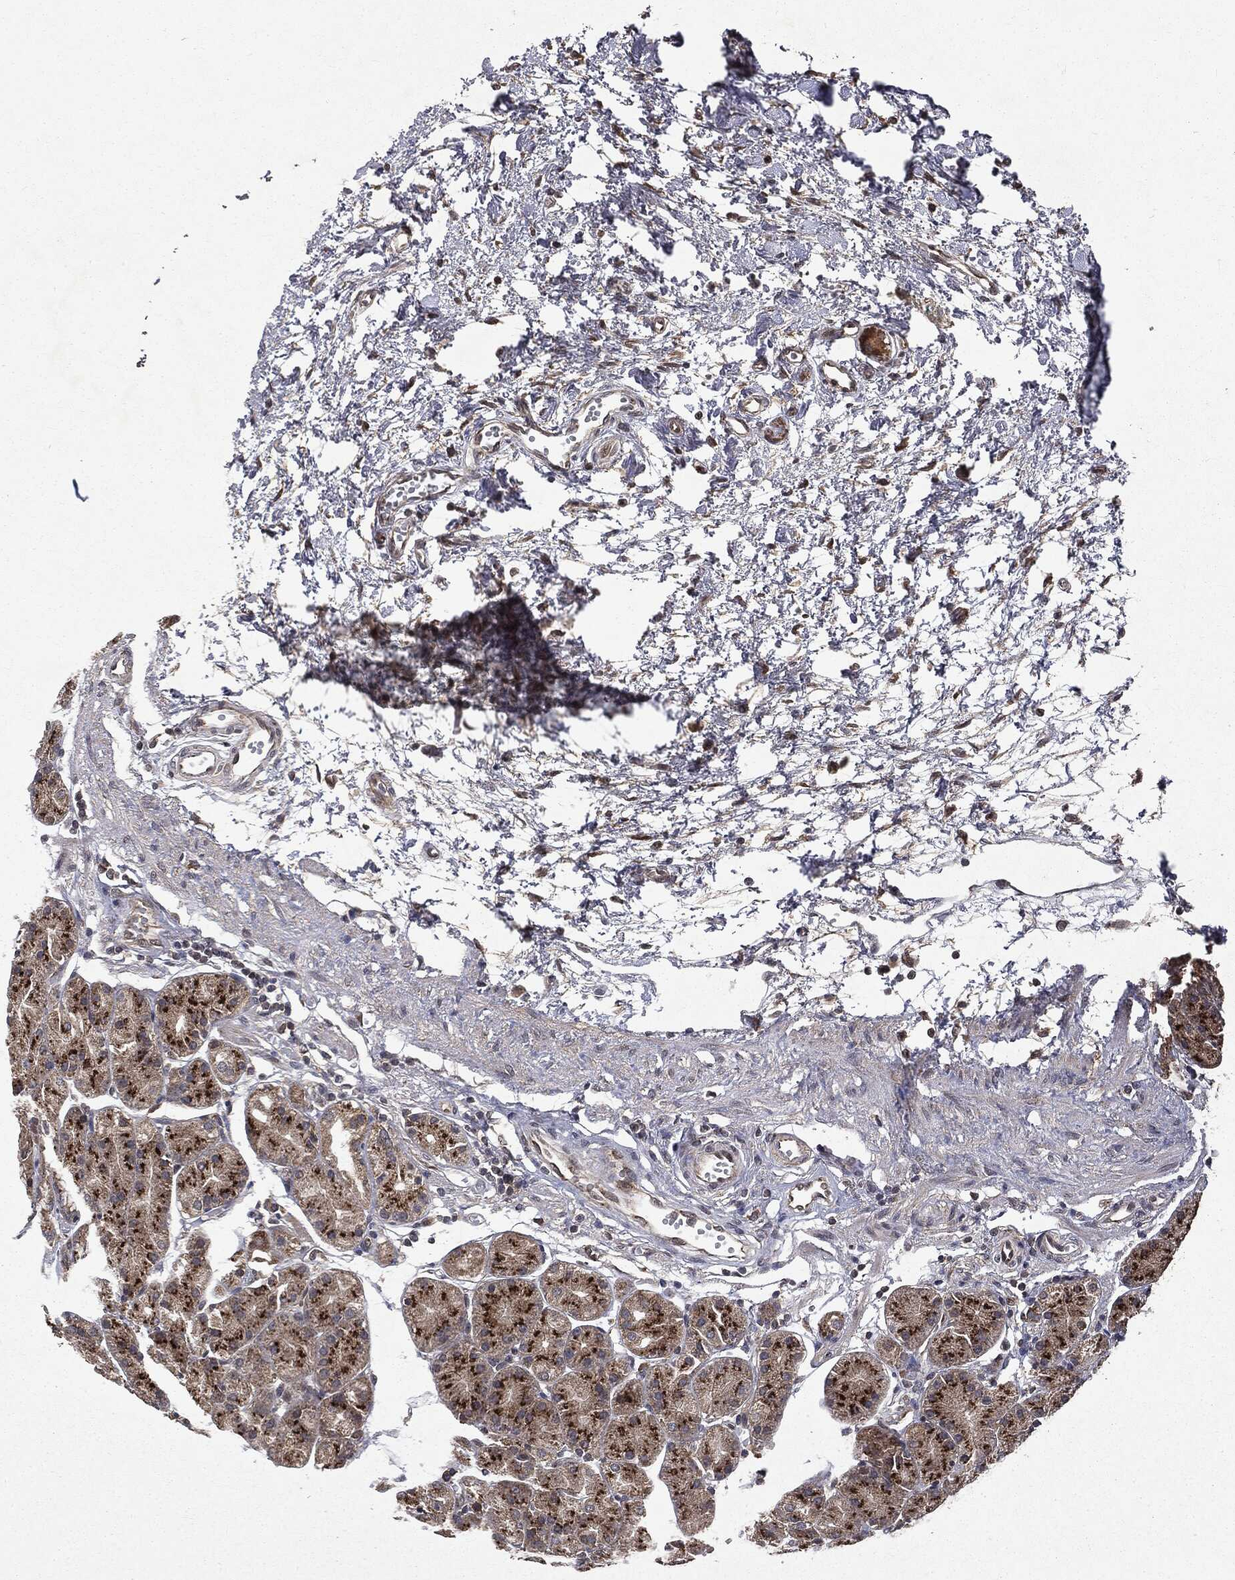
{"staining": {"intensity": "strong", "quantity": "25%-75%", "location": "cytoplasmic/membranous"}, "tissue": "stomach", "cell_type": "Glandular cells", "image_type": "normal", "snomed": [{"axis": "morphology", "description": "Normal tissue, NOS"}, {"axis": "morphology", "description": "Adenocarcinoma, NOS"}, {"axis": "topography", "description": "Stomach"}], "caption": "A brown stain labels strong cytoplasmic/membranous positivity of a protein in glandular cells of normal human stomach.", "gene": "PLPPR2", "patient": {"sex": "female", "age": 81}}